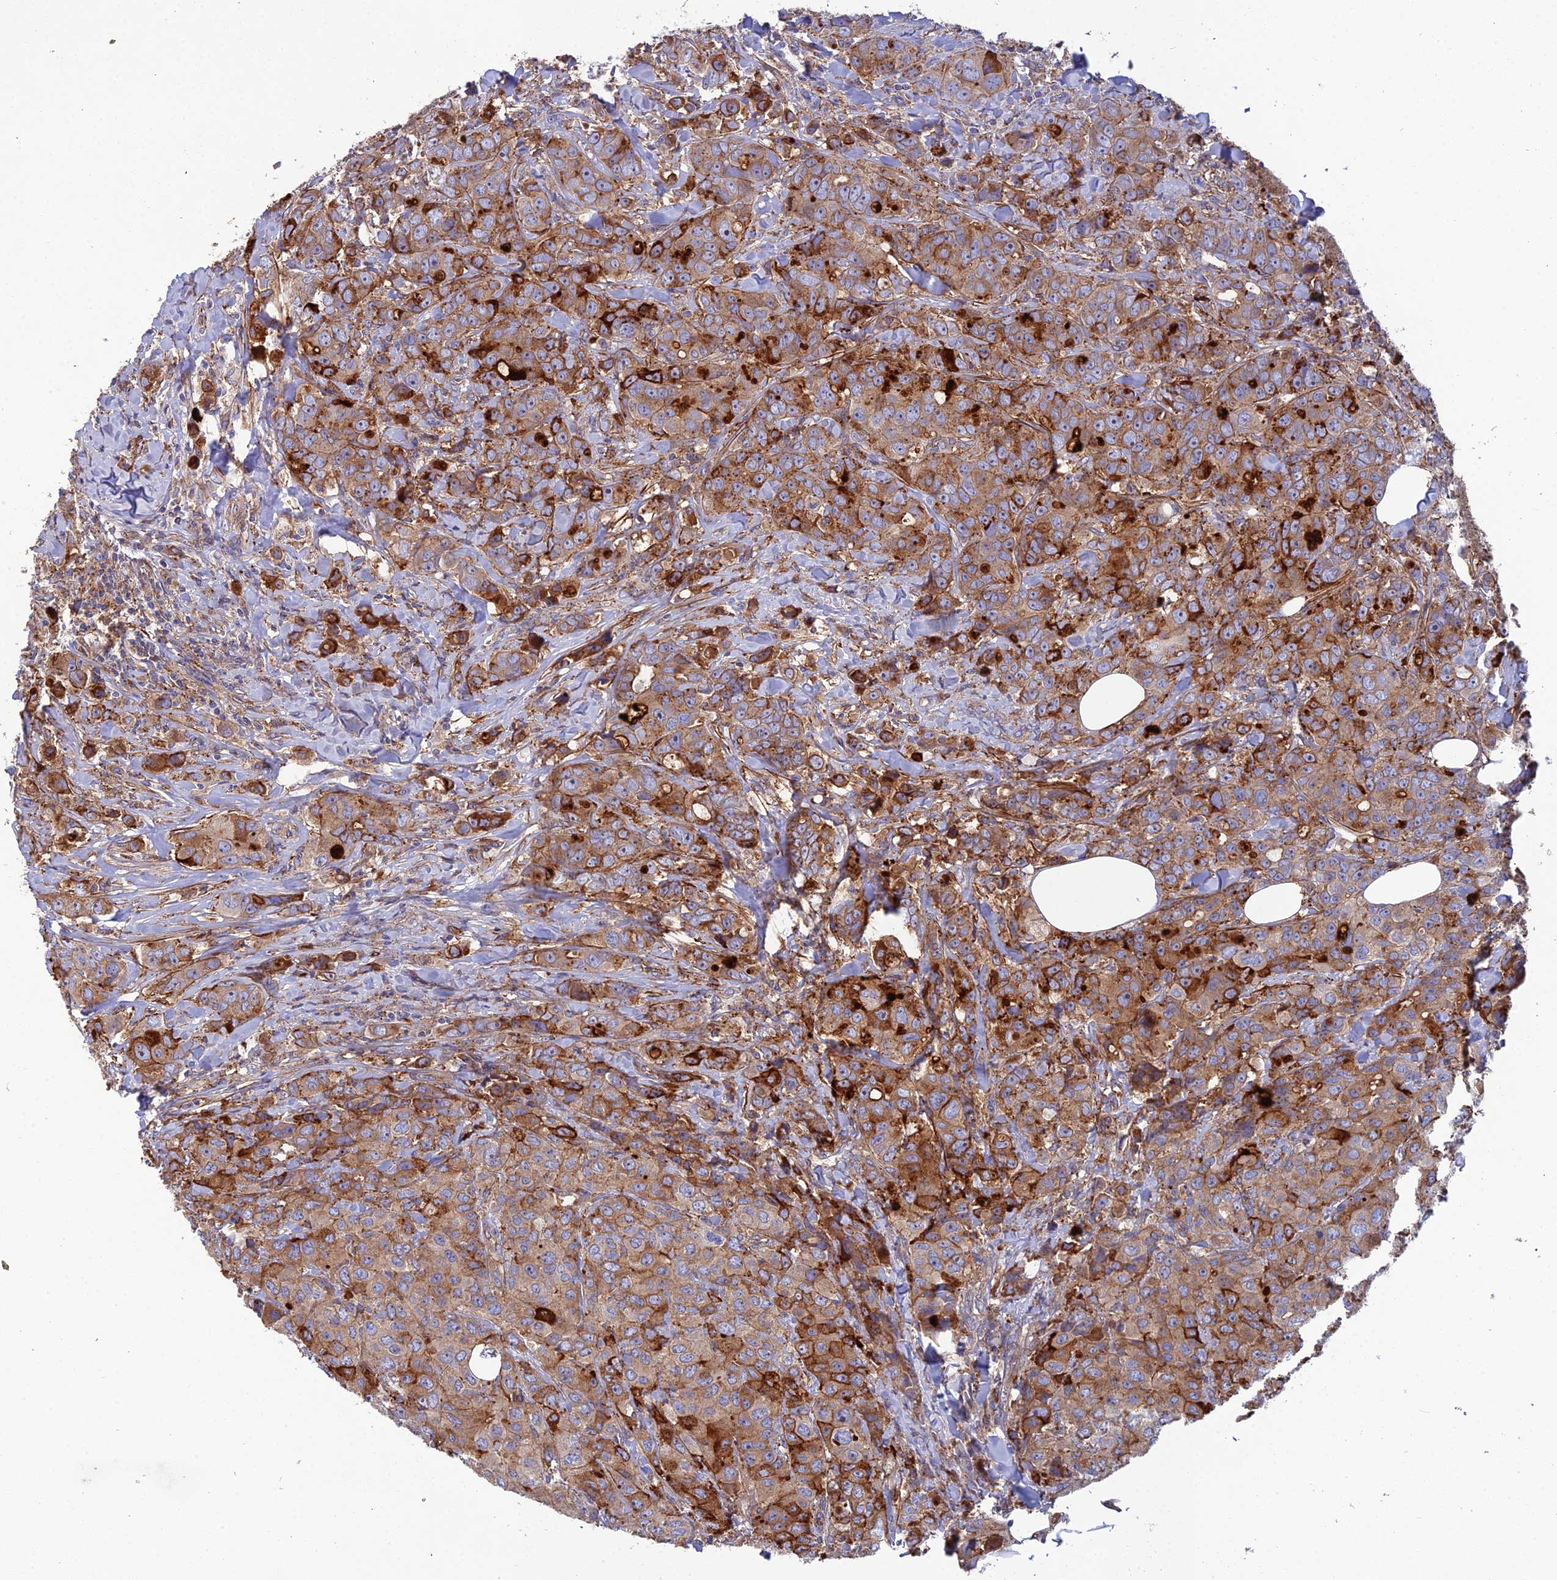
{"staining": {"intensity": "strong", "quantity": "25%-75%", "location": "cytoplasmic/membranous"}, "tissue": "breast cancer", "cell_type": "Tumor cells", "image_type": "cancer", "snomed": [{"axis": "morphology", "description": "Duct carcinoma"}, {"axis": "topography", "description": "Breast"}], "caption": "Immunohistochemical staining of breast cancer demonstrates strong cytoplasmic/membranous protein positivity in approximately 25%-75% of tumor cells.", "gene": "RALGAPA2", "patient": {"sex": "female", "age": 43}}